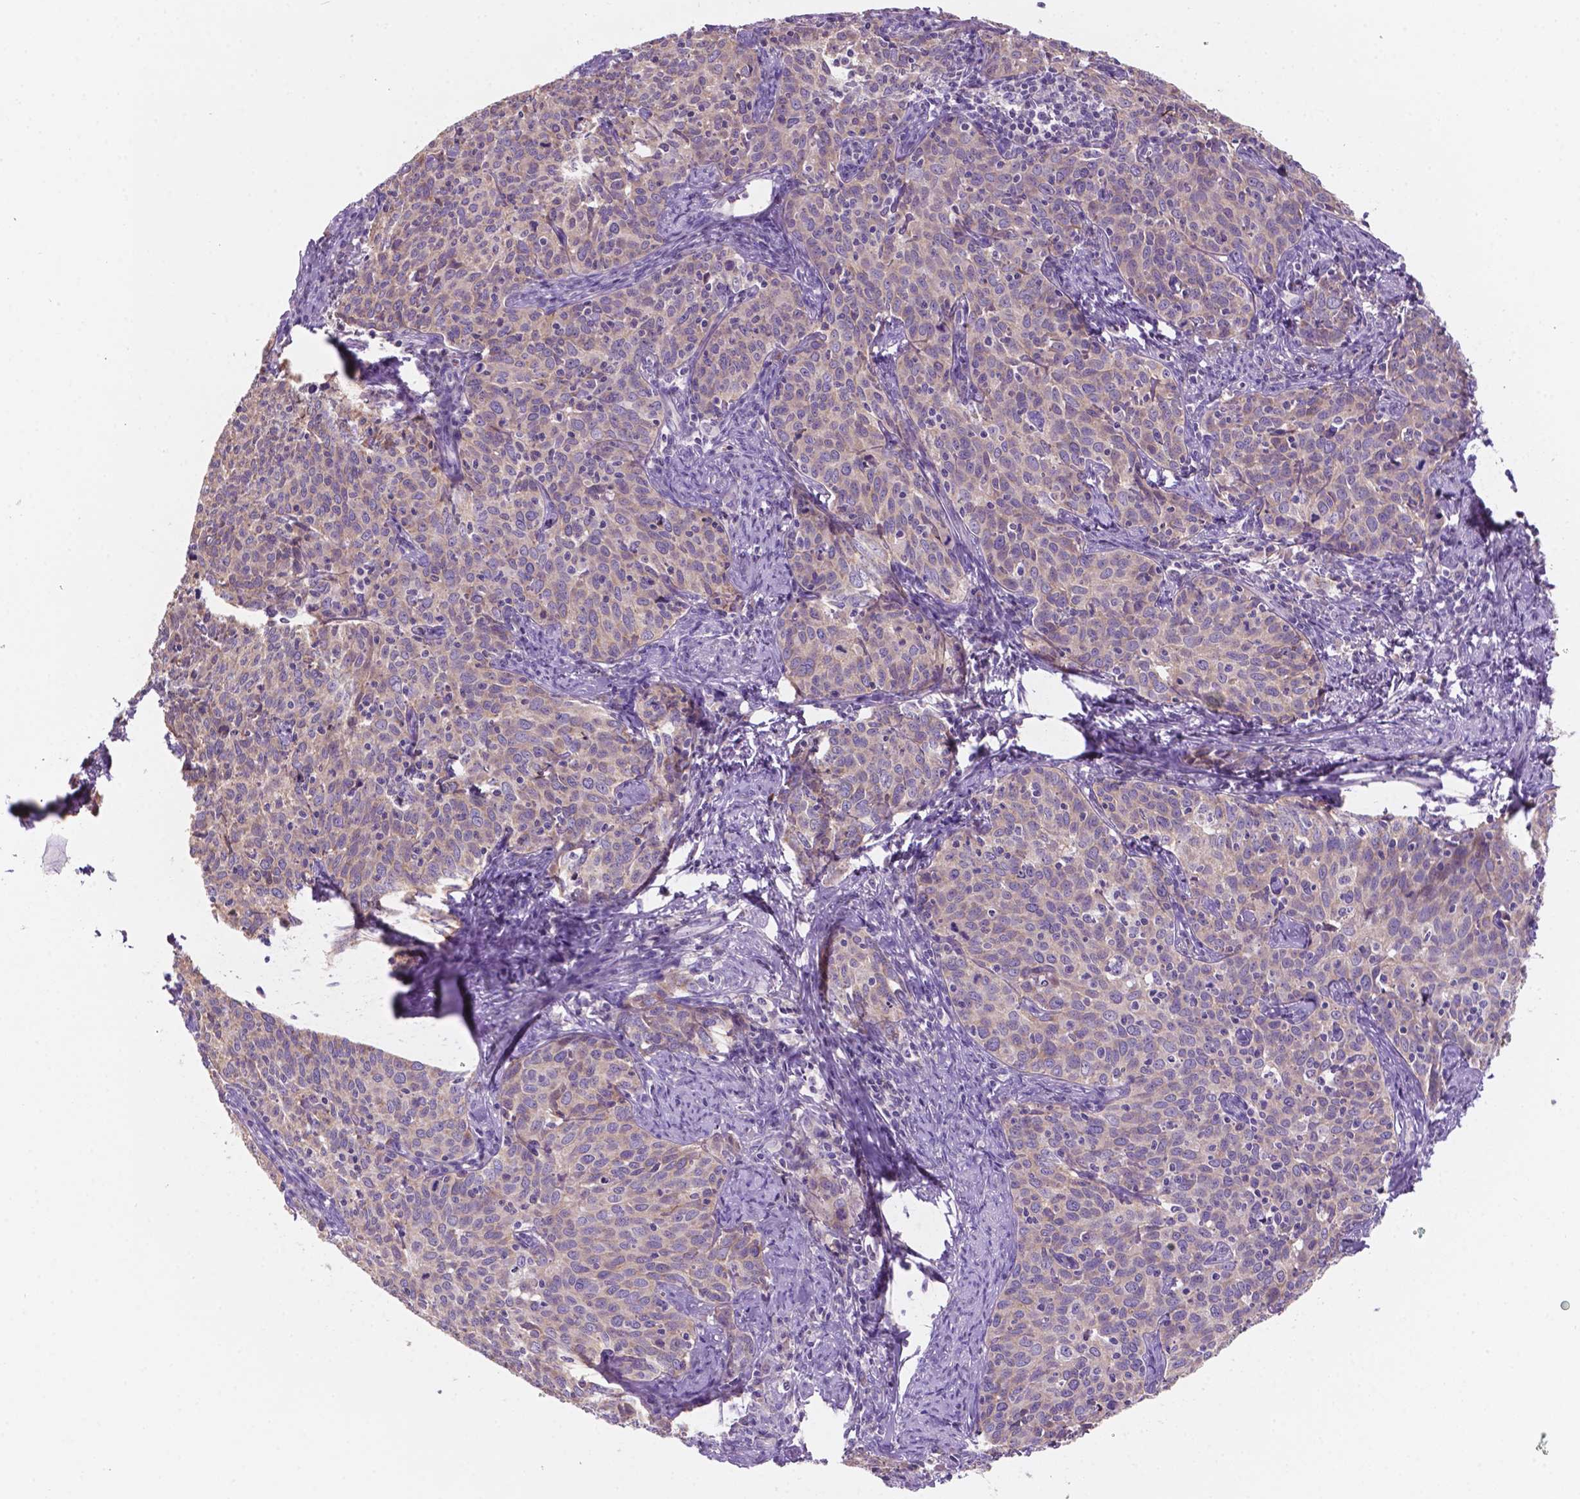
{"staining": {"intensity": "negative", "quantity": "none", "location": "none"}, "tissue": "cervical cancer", "cell_type": "Tumor cells", "image_type": "cancer", "snomed": [{"axis": "morphology", "description": "Squamous cell carcinoma, NOS"}, {"axis": "topography", "description": "Cervix"}], "caption": "There is no significant expression in tumor cells of squamous cell carcinoma (cervical).", "gene": "MKRN2OS", "patient": {"sex": "female", "age": 62}}